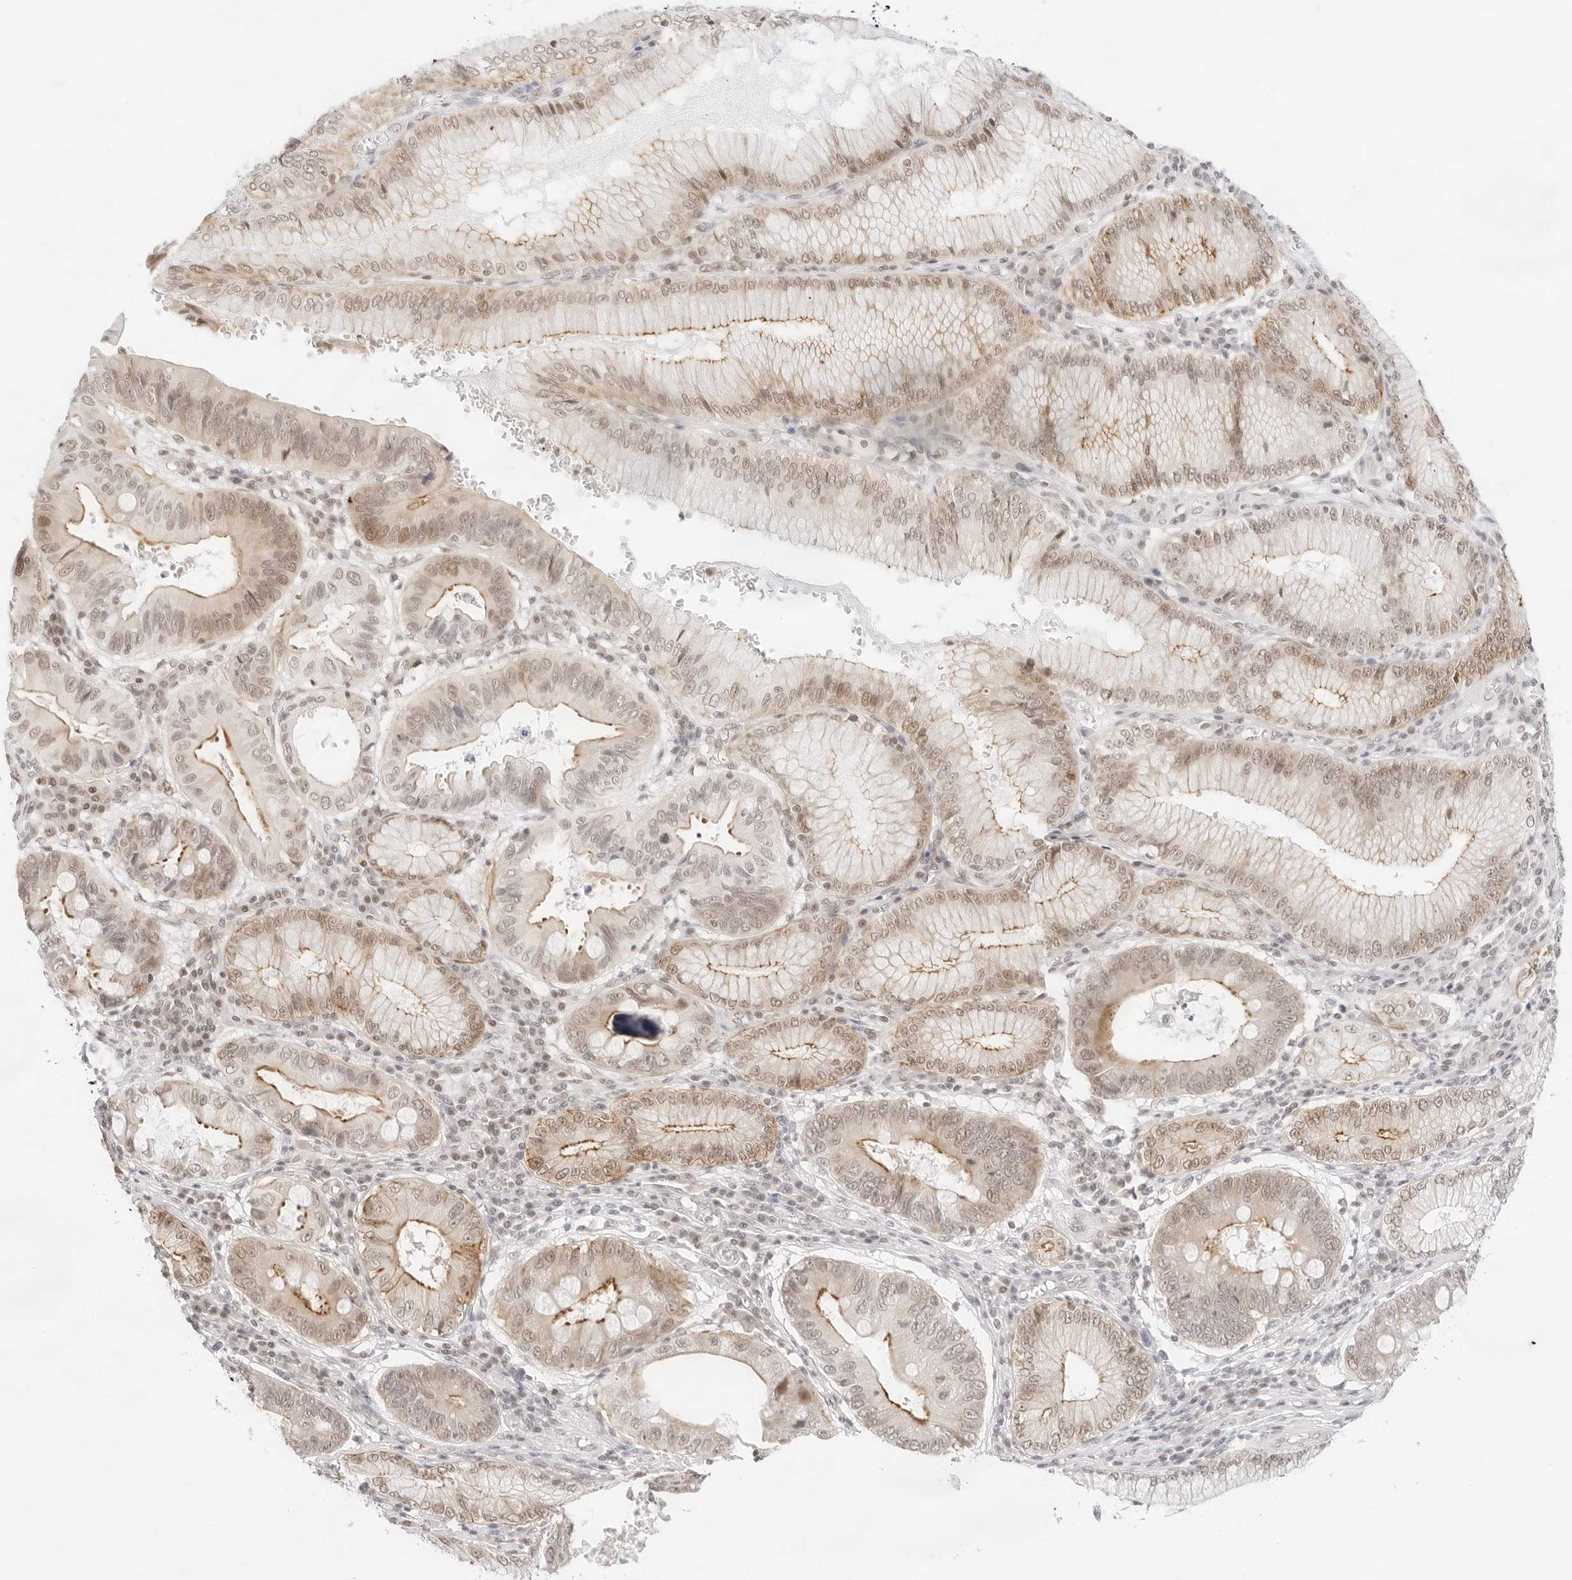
{"staining": {"intensity": "moderate", "quantity": "<25%", "location": "cytoplasmic/membranous,nuclear"}, "tissue": "stomach cancer", "cell_type": "Tumor cells", "image_type": "cancer", "snomed": [{"axis": "morphology", "description": "Adenocarcinoma, NOS"}, {"axis": "topography", "description": "Stomach"}], "caption": "This is a micrograph of immunohistochemistry (IHC) staining of stomach cancer, which shows moderate positivity in the cytoplasmic/membranous and nuclear of tumor cells.", "gene": "GNAS", "patient": {"sex": "male", "age": 59}}